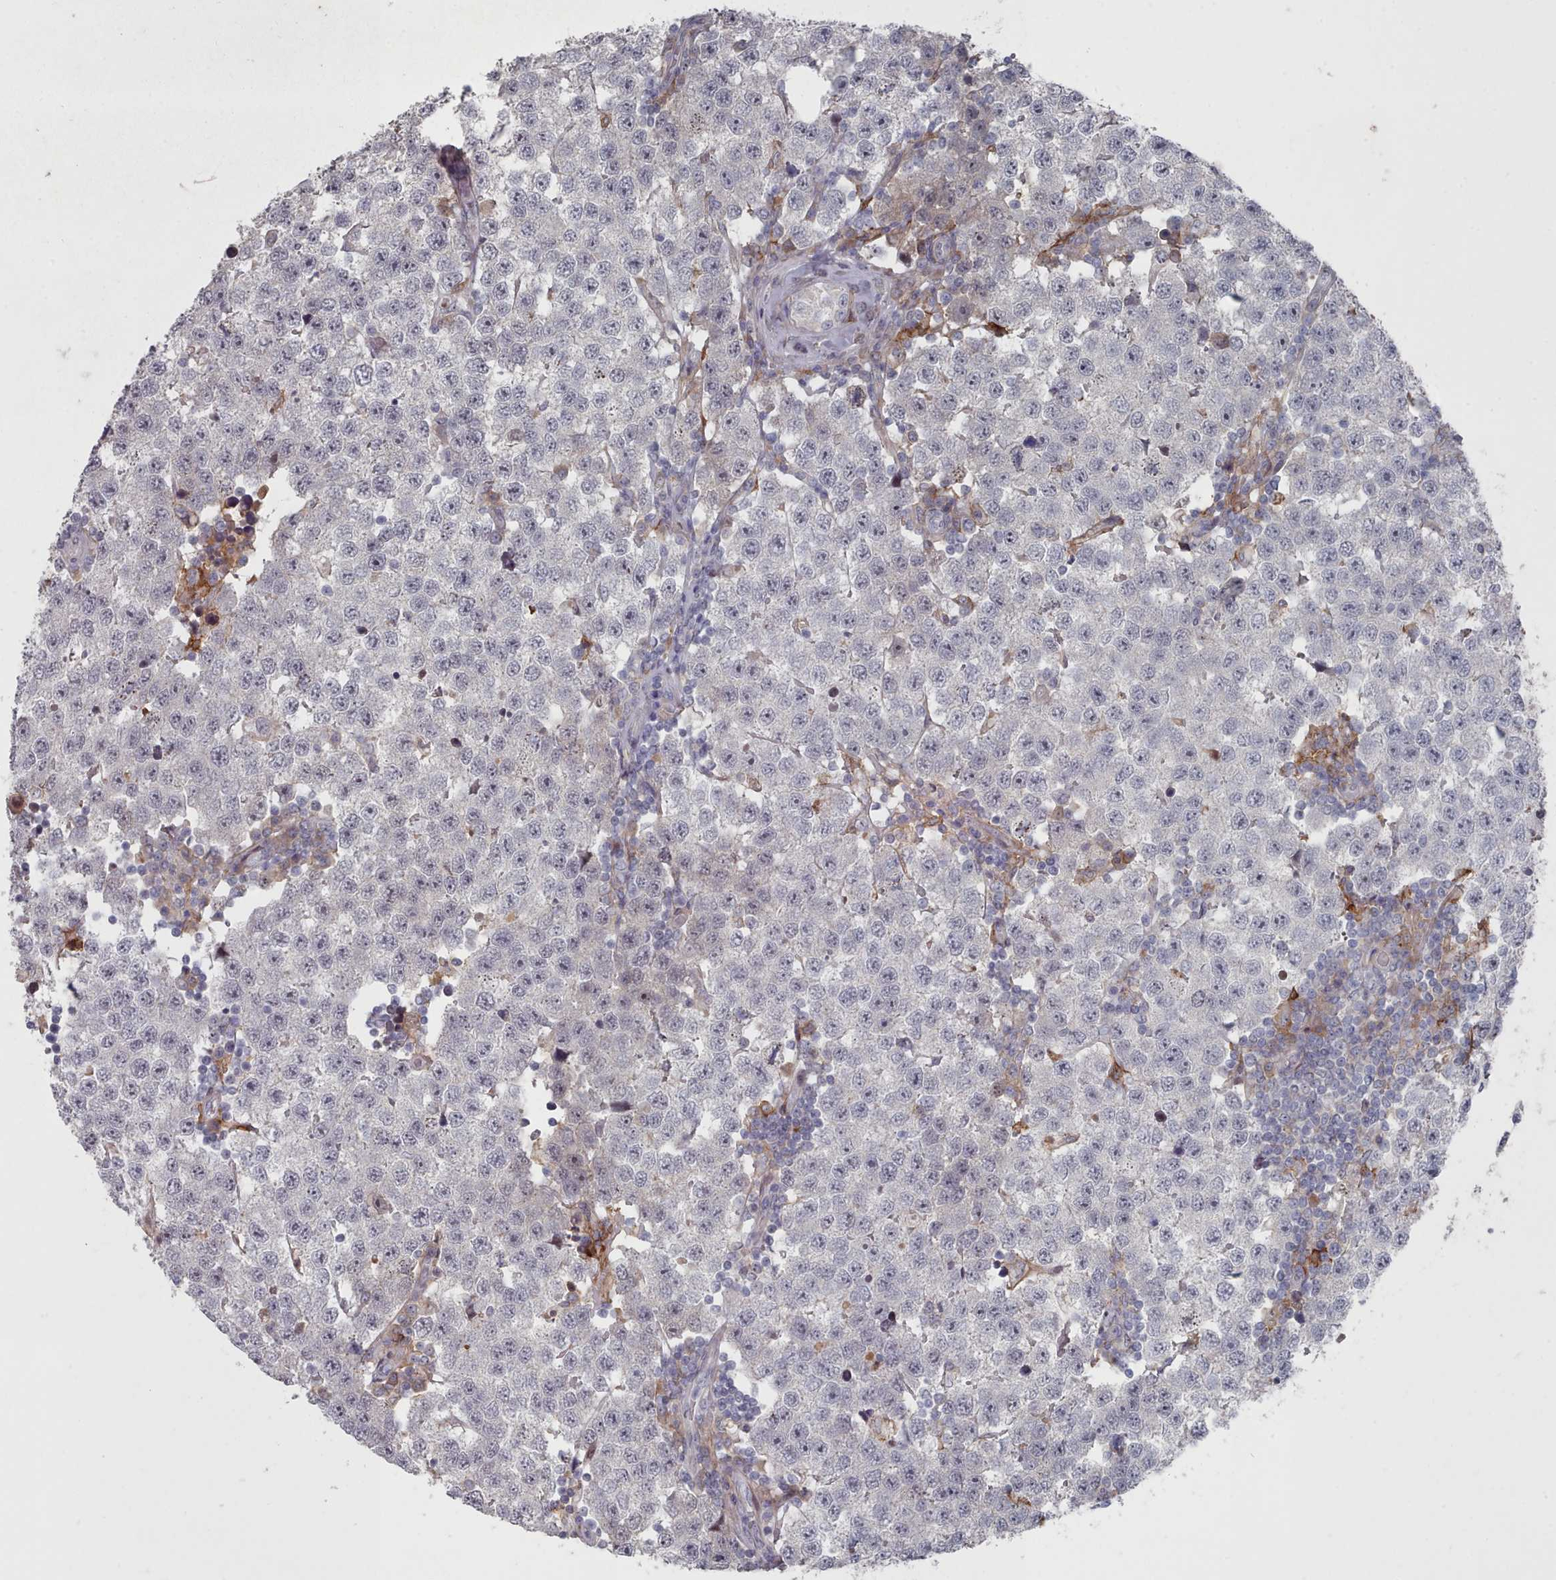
{"staining": {"intensity": "negative", "quantity": "none", "location": "none"}, "tissue": "testis cancer", "cell_type": "Tumor cells", "image_type": "cancer", "snomed": [{"axis": "morphology", "description": "Seminoma, NOS"}, {"axis": "topography", "description": "Testis"}], "caption": "DAB immunohistochemical staining of human testis seminoma shows no significant expression in tumor cells.", "gene": "COL8A2", "patient": {"sex": "male", "age": 34}}